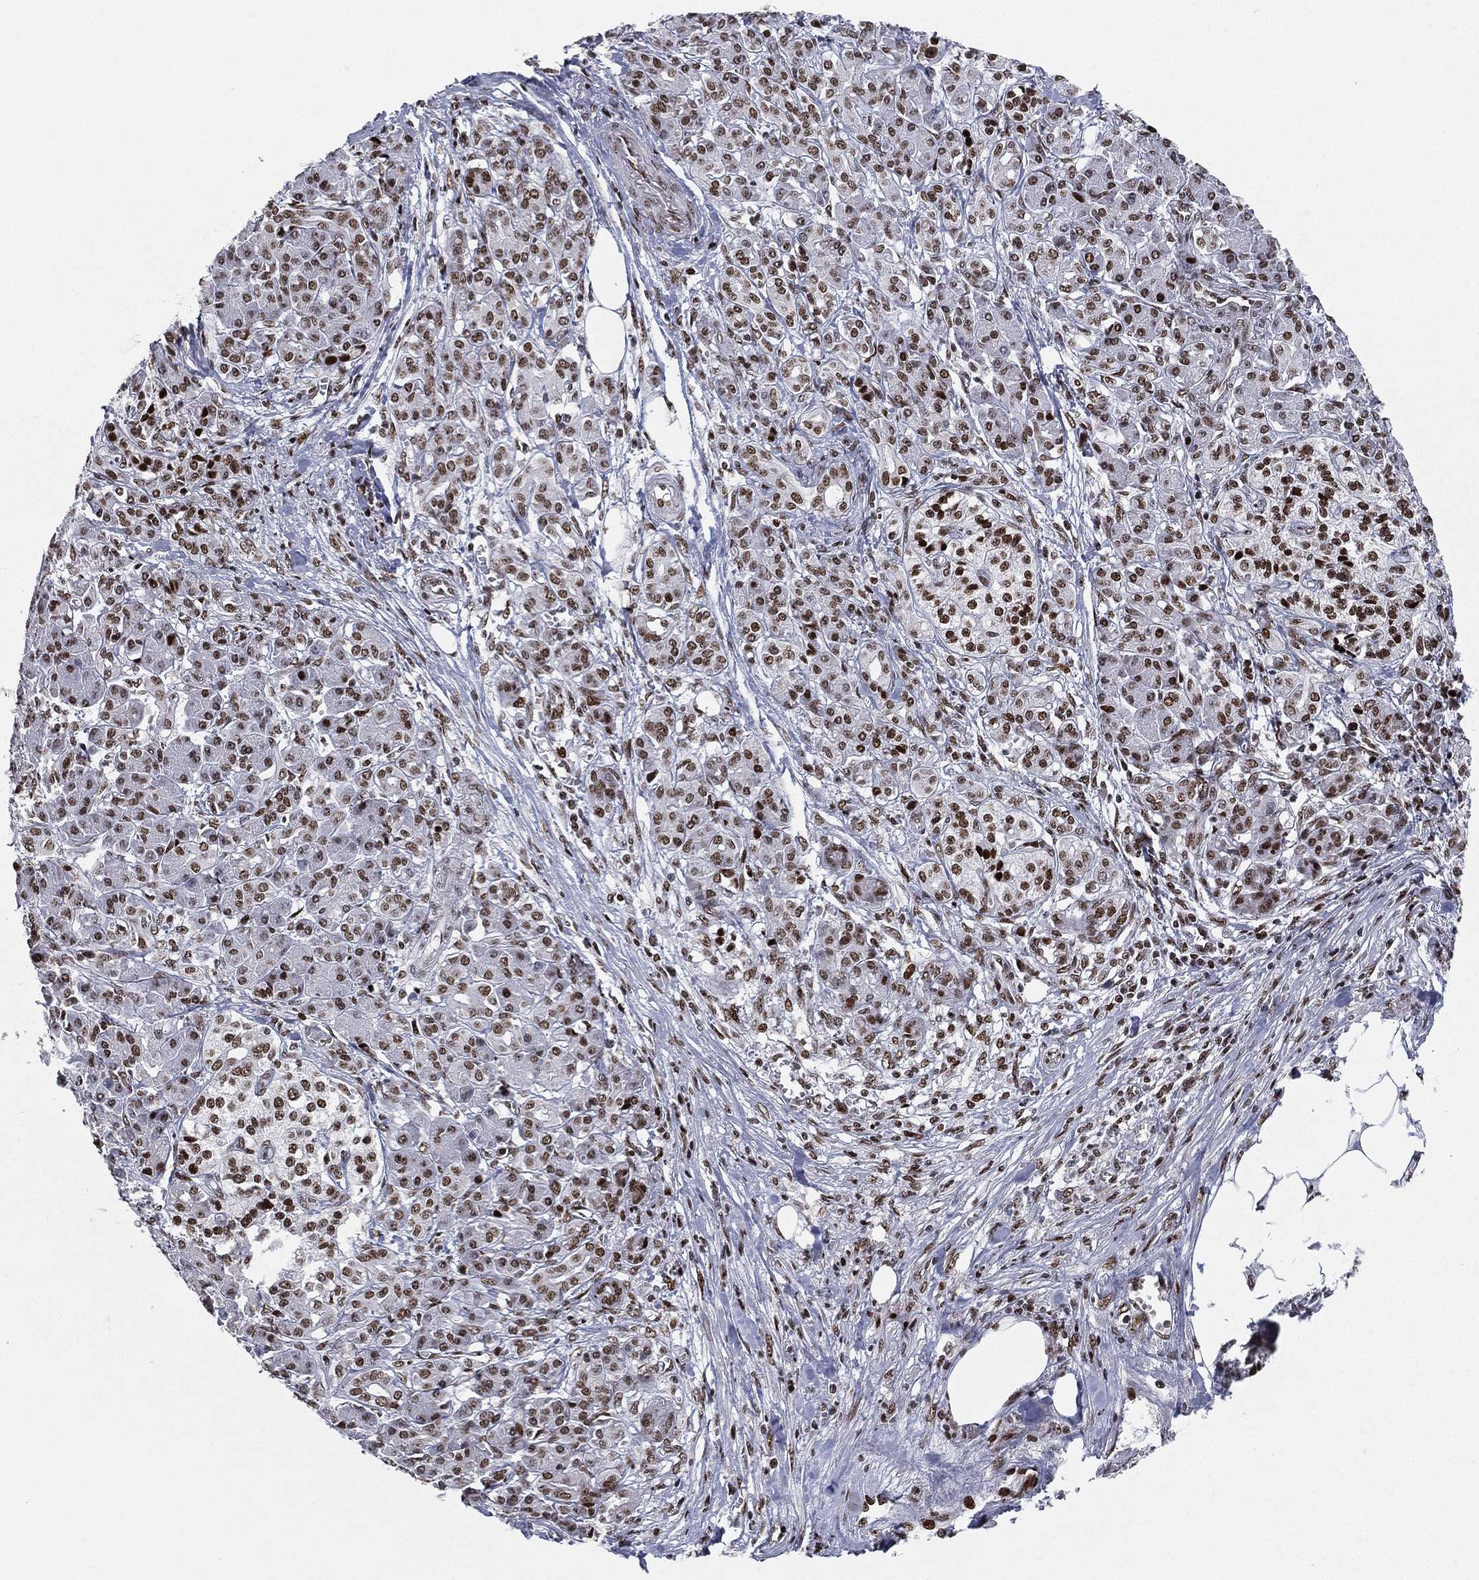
{"staining": {"intensity": "strong", "quantity": "25%-75%", "location": "nuclear"}, "tissue": "pancreatic cancer", "cell_type": "Tumor cells", "image_type": "cancer", "snomed": [{"axis": "morphology", "description": "Adenocarcinoma, NOS"}, {"axis": "topography", "description": "Pancreas"}], "caption": "Pancreatic cancer stained with DAB (3,3'-diaminobenzidine) IHC displays high levels of strong nuclear positivity in approximately 25%-75% of tumor cells.", "gene": "RTF1", "patient": {"sex": "female", "age": 68}}